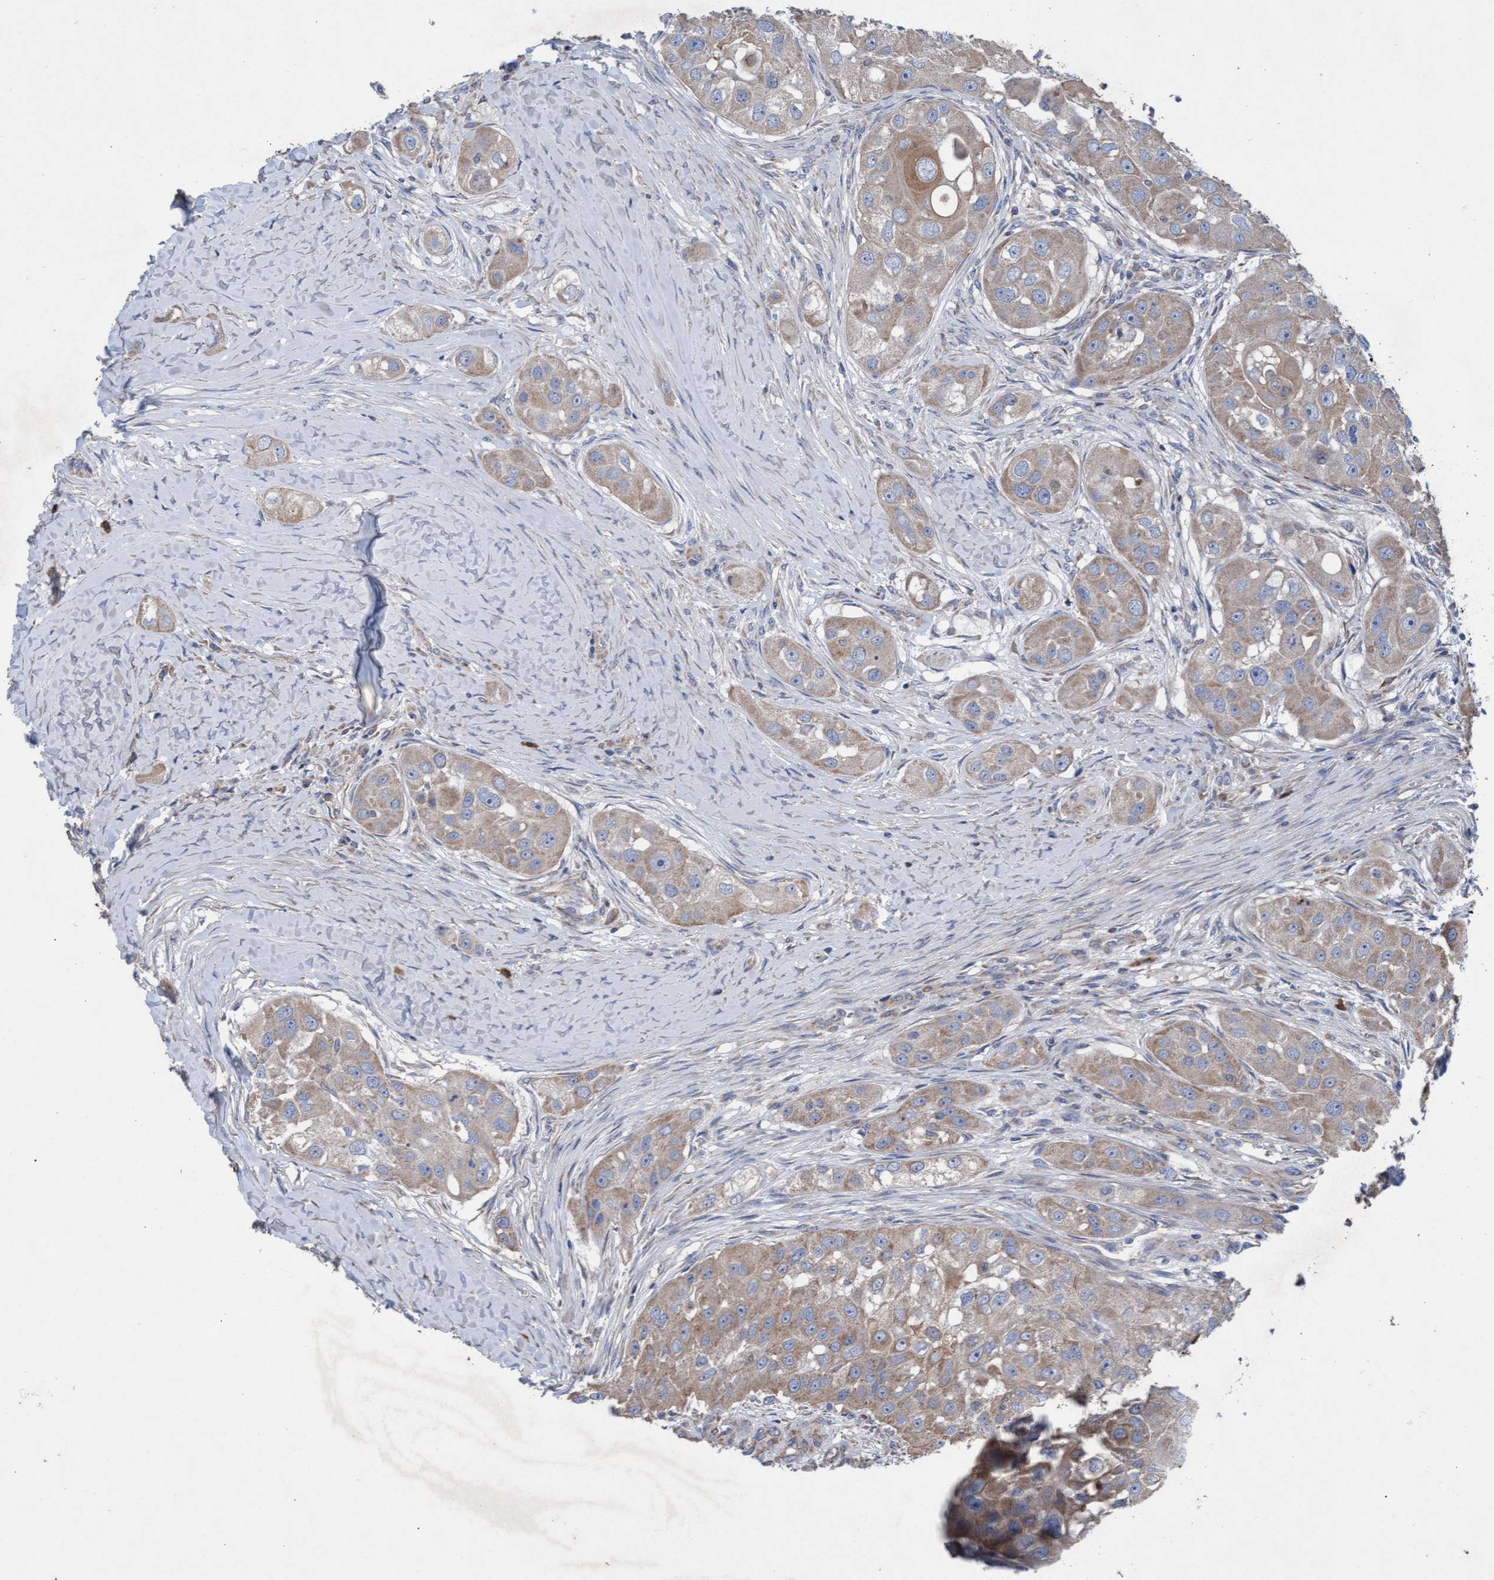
{"staining": {"intensity": "weak", "quantity": ">75%", "location": "cytoplasmic/membranous"}, "tissue": "head and neck cancer", "cell_type": "Tumor cells", "image_type": "cancer", "snomed": [{"axis": "morphology", "description": "Normal tissue, NOS"}, {"axis": "morphology", "description": "Squamous cell carcinoma, NOS"}, {"axis": "topography", "description": "Skeletal muscle"}, {"axis": "topography", "description": "Head-Neck"}], "caption": "Human head and neck cancer (squamous cell carcinoma) stained for a protein (brown) exhibits weak cytoplasmic/membranous positive positivity in about >75% of tumor cells.", "gene": "MRPL38", "patient": {"sex": "male", "age": 51}}